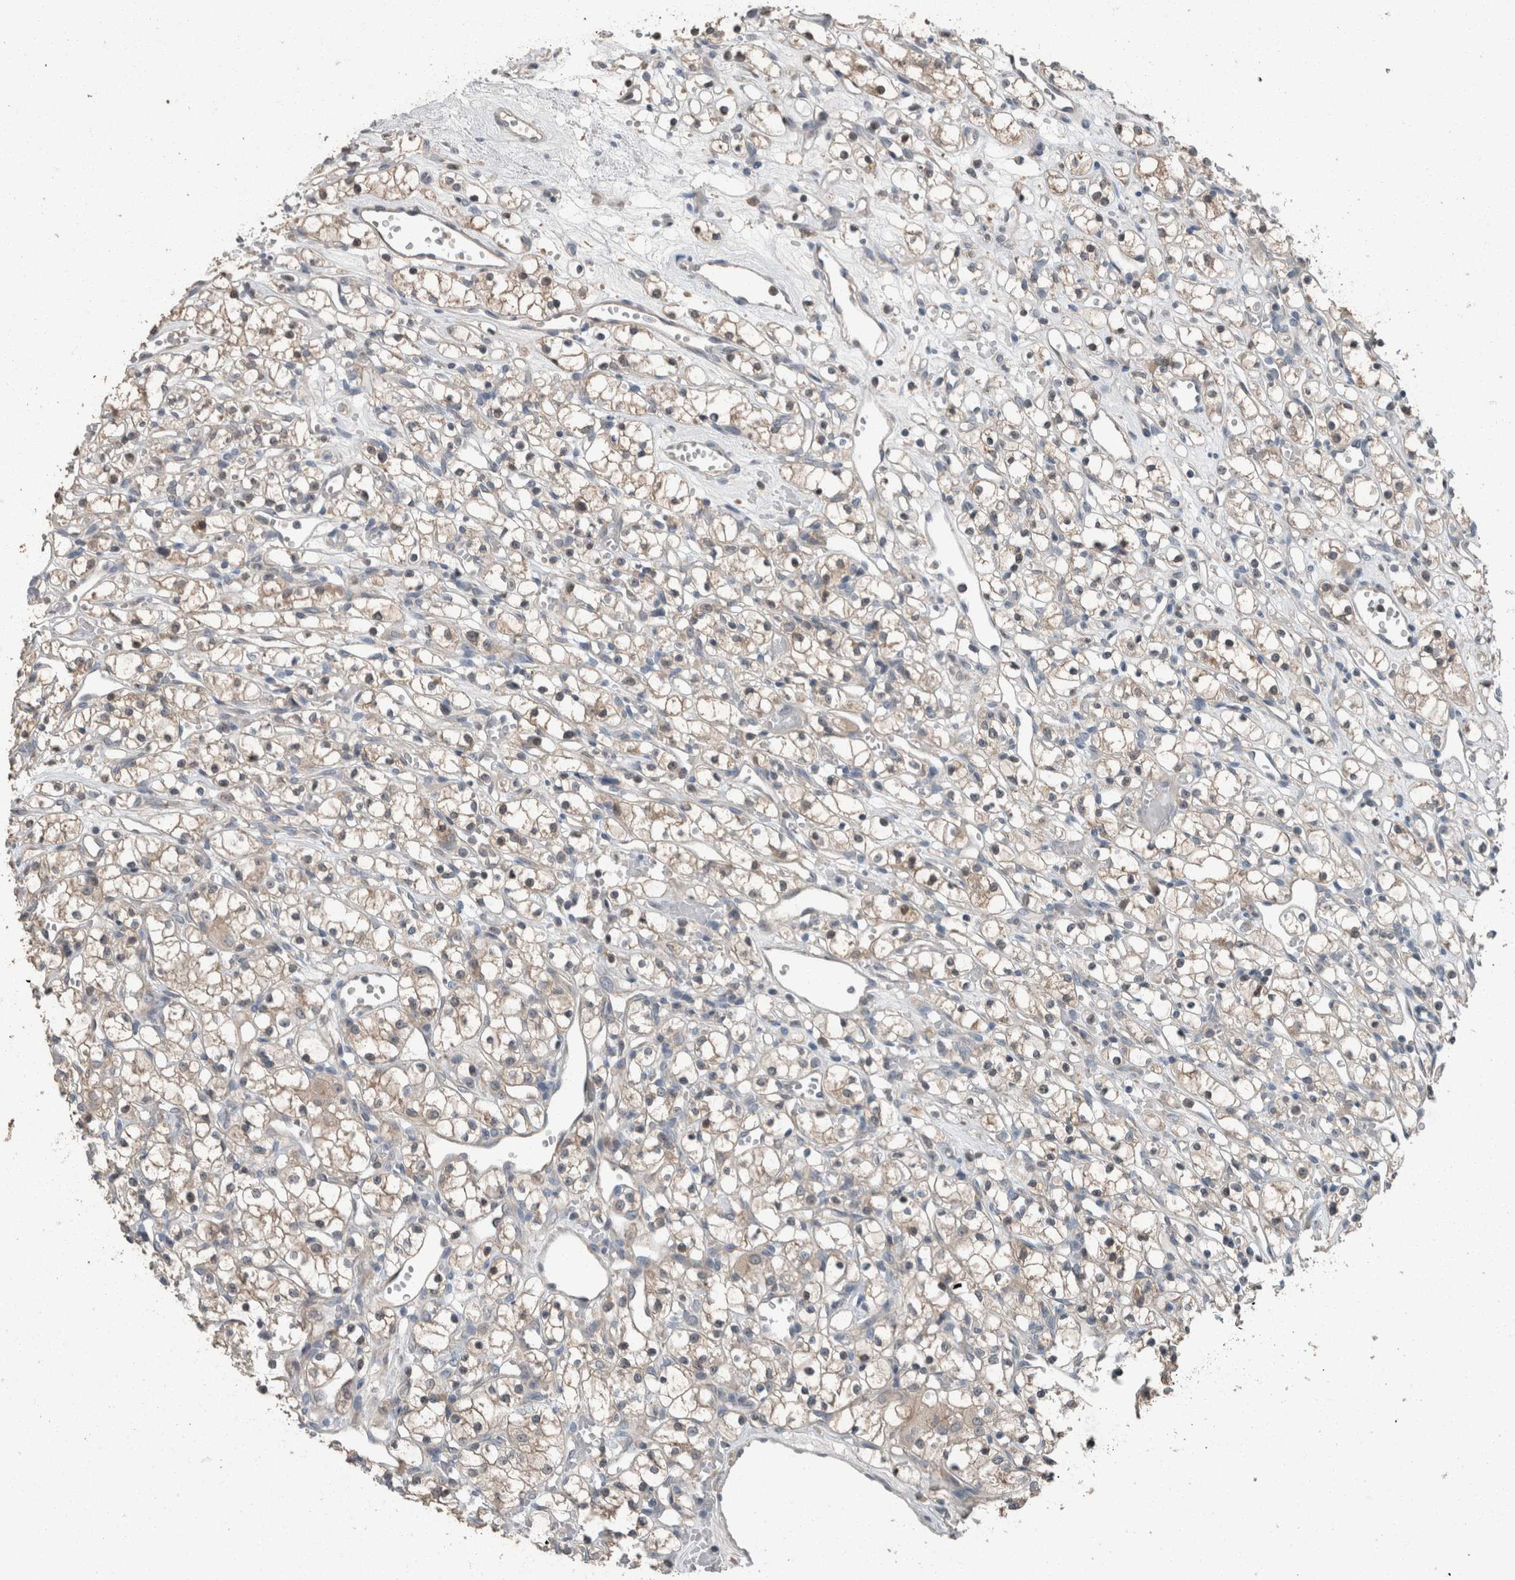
{"staining": {"intensity": "weak", "quantity": "25%-75%", "location": "cytoplasmic/membranous"}, "tissue": "renal cancer", "cell_type": "Tumor cells", "image_type": "cancer", "snomed": [{"axis": "morphology", "description": "Adenocarcinoma, NOS"}, {"axis": "topography", "description": "Kidney"}], "caption": "The image exhibits staining of renal cancer (adenocarcinoma), revealing weak cytoplasmic/membranous protein expression (brown color) within tumor cells.", "gene": "KNTC1", "patient": {"sex": "female", "age": 59}}